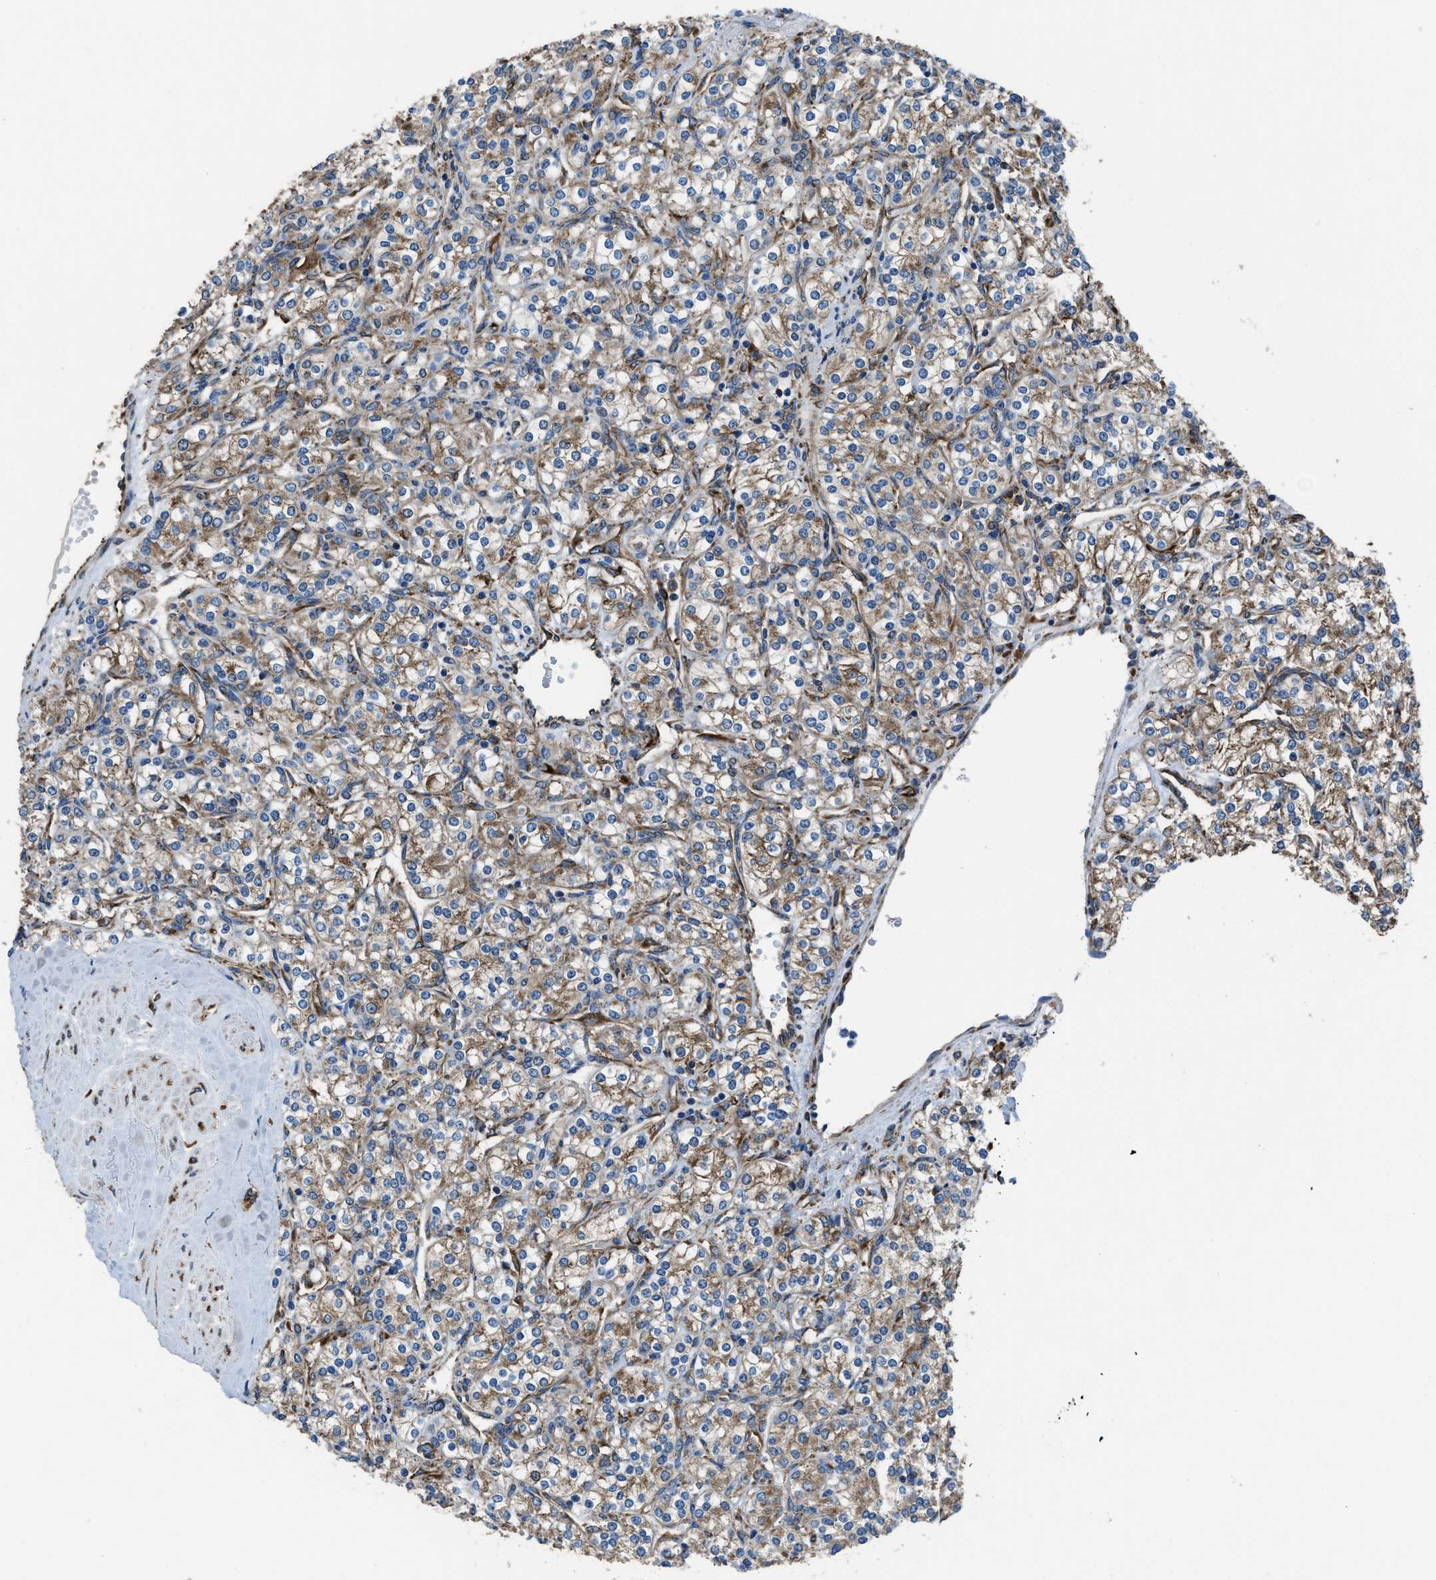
{"staining": {"intensity": "moderate", "quantity": ">75%", "location": "cytoplasmic/membranous"}, "tissue": "renal cancer", "cell_type": "Tumor cells", "image_type": "cancer", "snomed": [{"axis": "morphology", "description": "Adenocarcinoma, NOS"}, {"axis": "topography", "description": "Kidney"}], "caption": "Moderate cytoplasmic/membranous protein staining is present in approximately >75% of tumor cells in renal cancer (adenocarcinoma).", "gene": "CAPRIN1", "patient": {"sex": "male", "age": 77}}